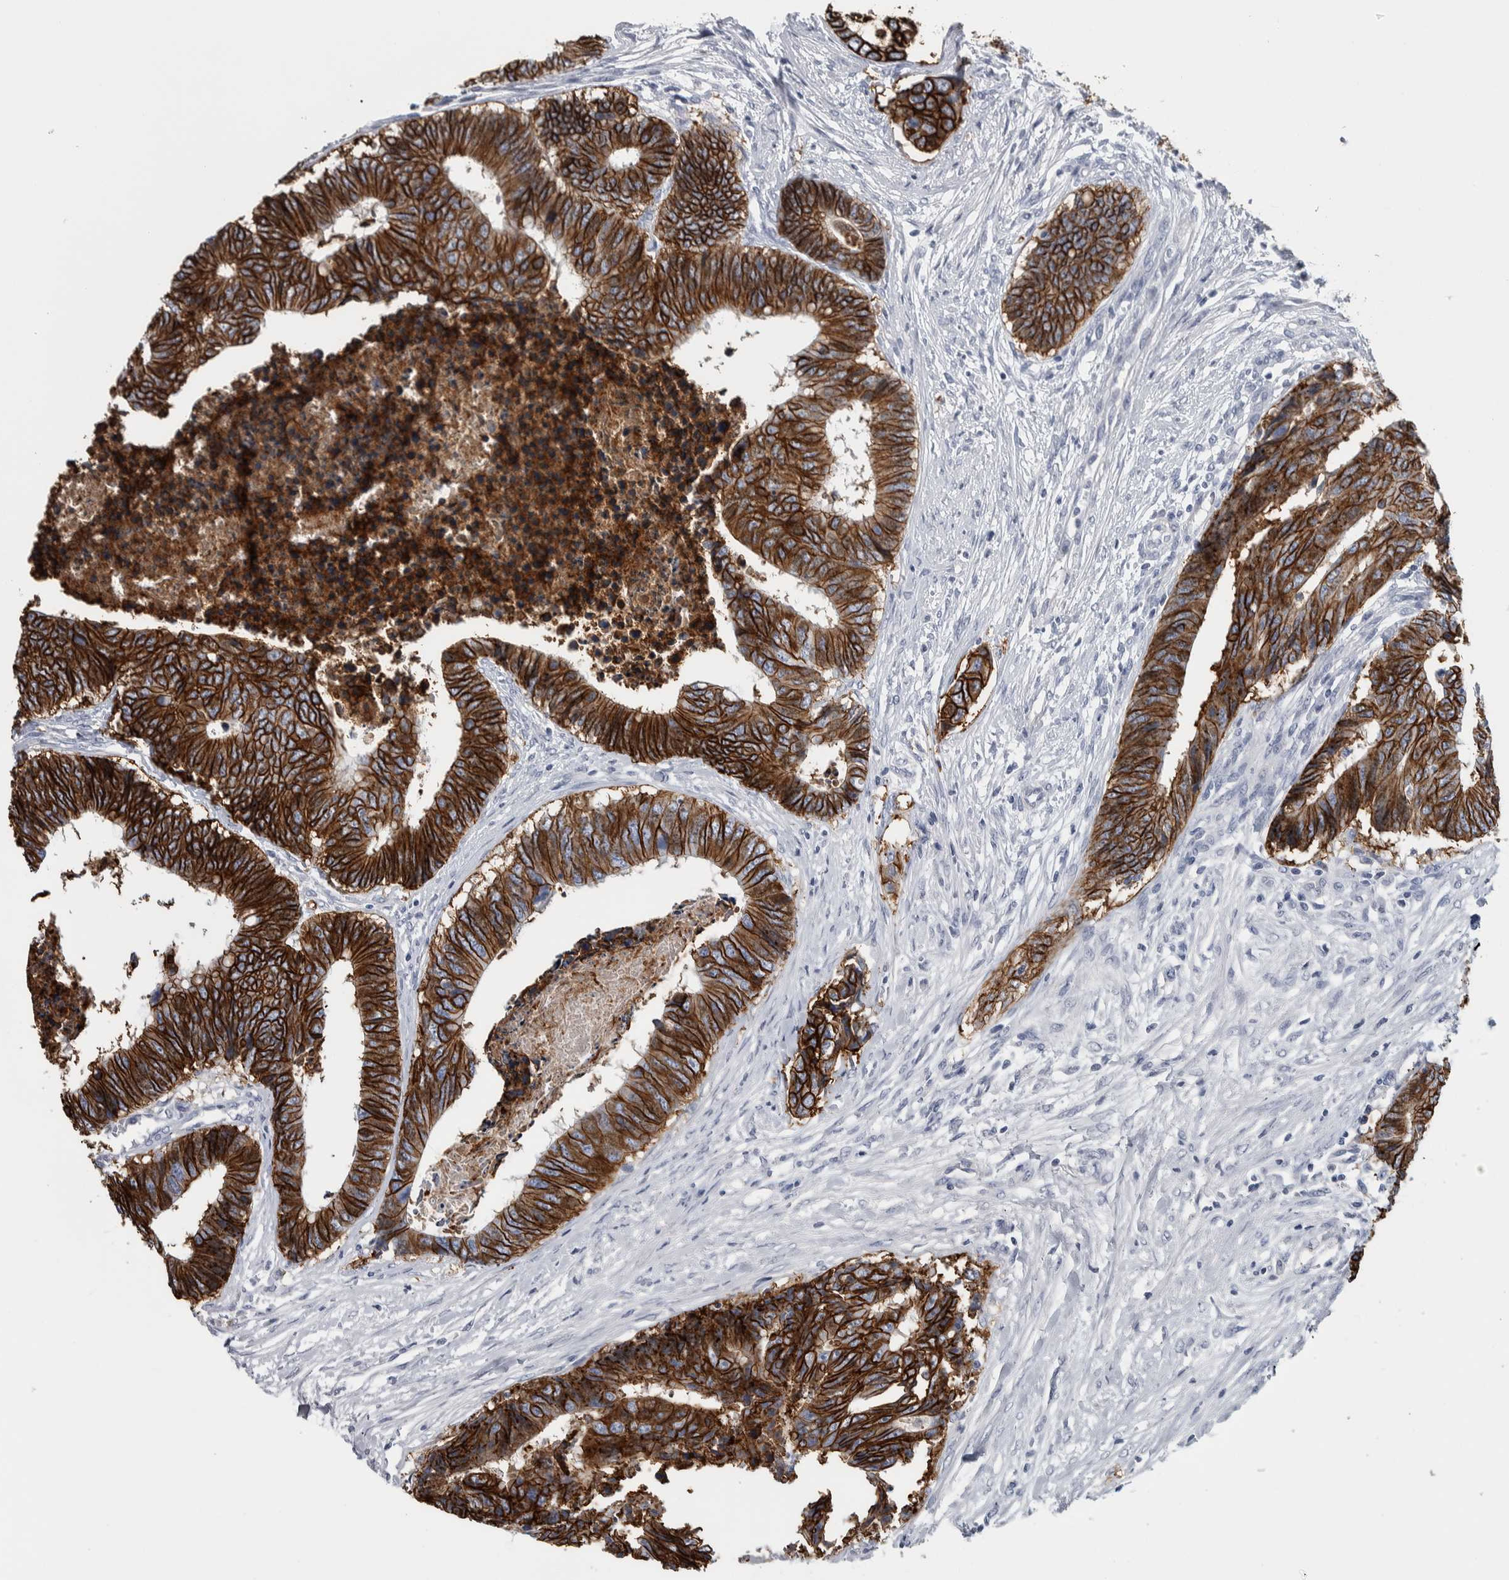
{"staining": {"intensity": "strong", "quantity": ">75%", "location": "cytoplasmic/membranous"}, "tissue": "colorectal cancer", "cell_type": "Tumor cells", "image_type": "cancer", "snomed": [{"axis": "morphology", "description": "Adenocarcinoma, NOS"}, {"axis": "topography", "description": "Rectum"}], "caption": "Human colorectal adenocarcinoma stained with a brown dye reveals strong cytoplasmic/membranous positive positivity in about >75% of tumor cells.", "gene": "CDH17", "patient": {"sex": "male", "age": 84}}